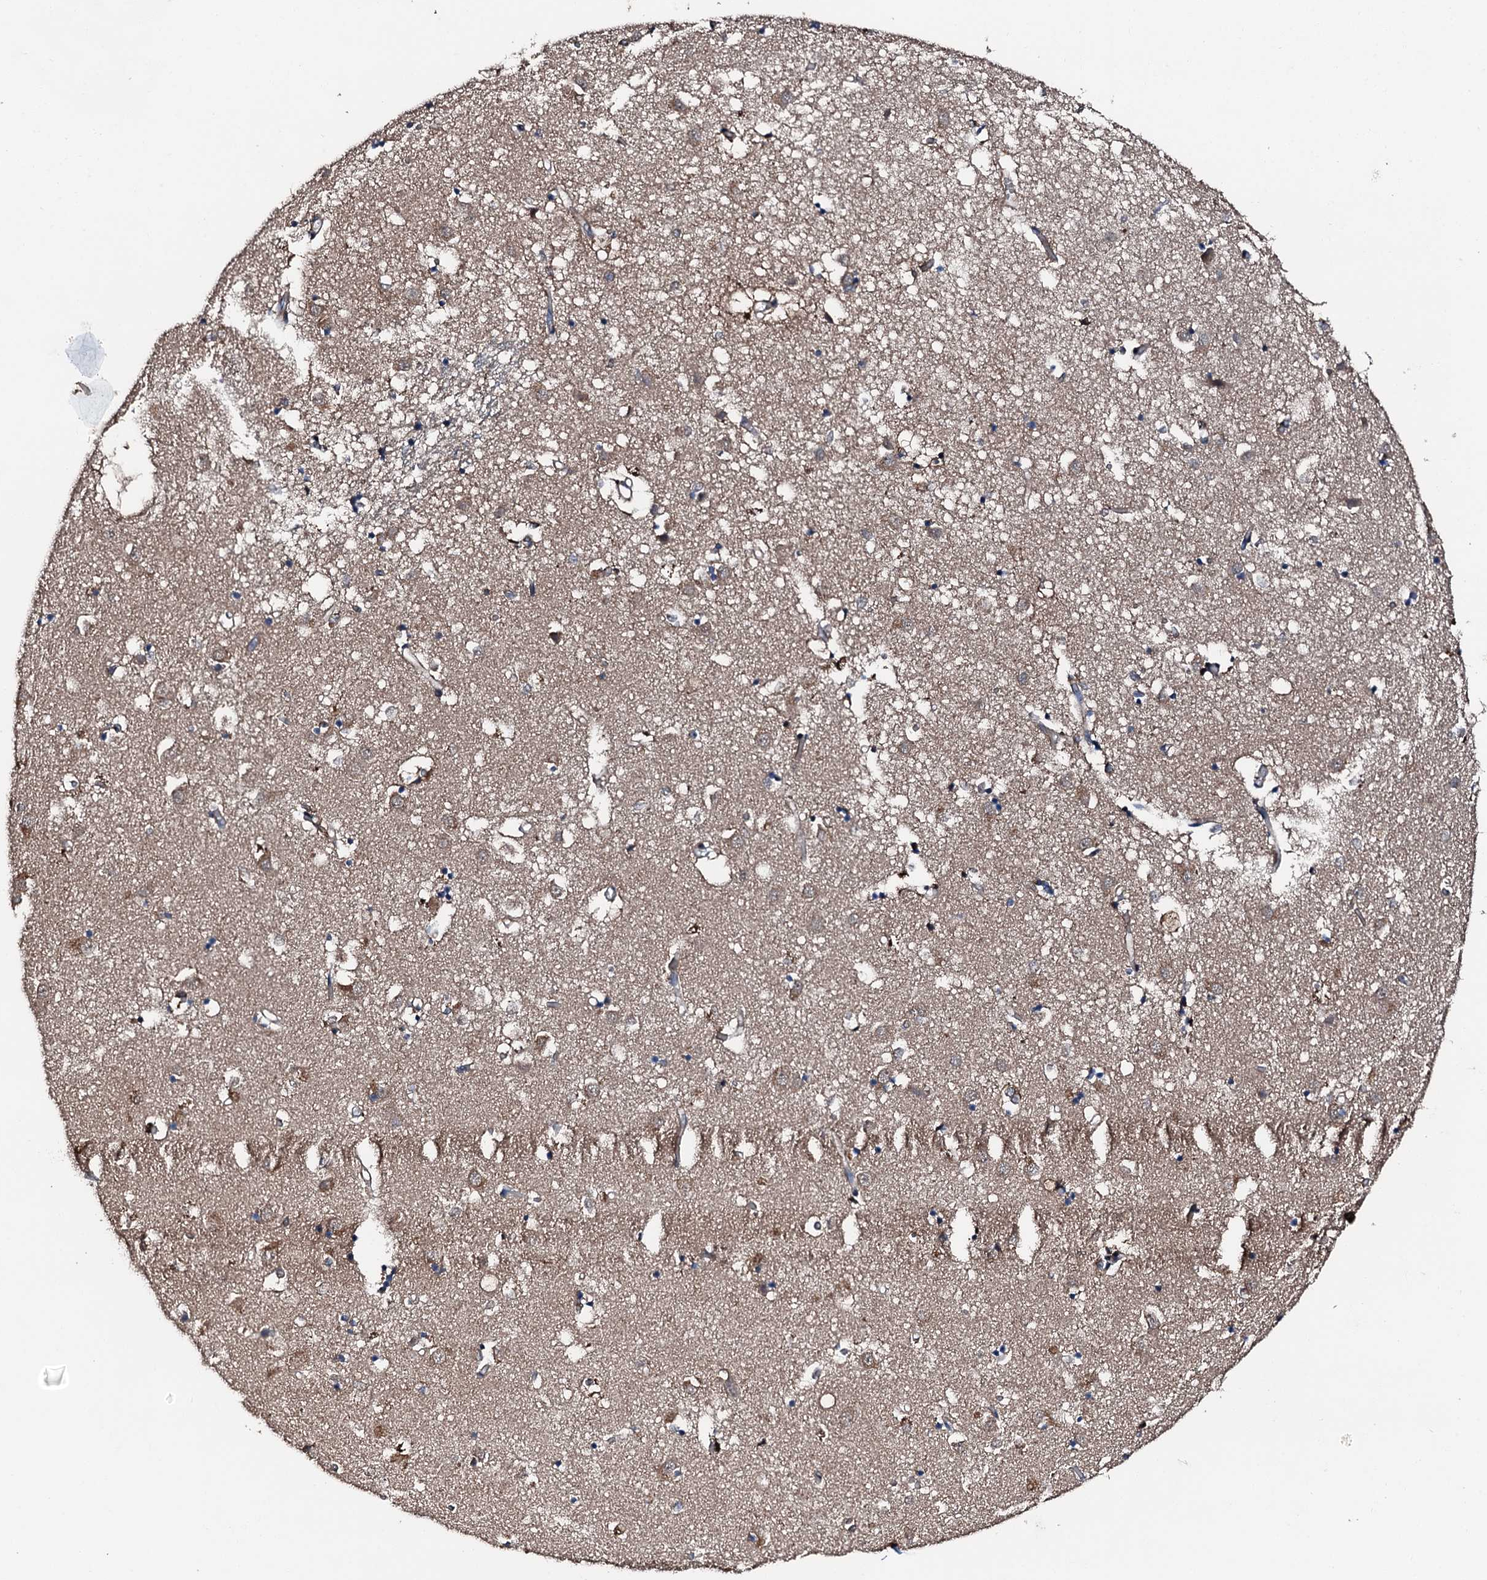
{"staining": {"intensity": "weak", "quantity": "<25%", "location": "cytoplasmic/membranous"}, "tissue": "caudate", "cell_type": "Glial cells", "image_type": "normal", "snomed": [{"axis": "morphology", "description": "Normal tissue, NOS"}, {"axis": "topography", "description": "Lateral ventricle wall"}], "caption": "Caudate stained for a protein using immunohistochemistry (IHC) demonstrates no expression glial cells.", "gene": "FGD4", "patient": {"sex": "male", "age": 70}}